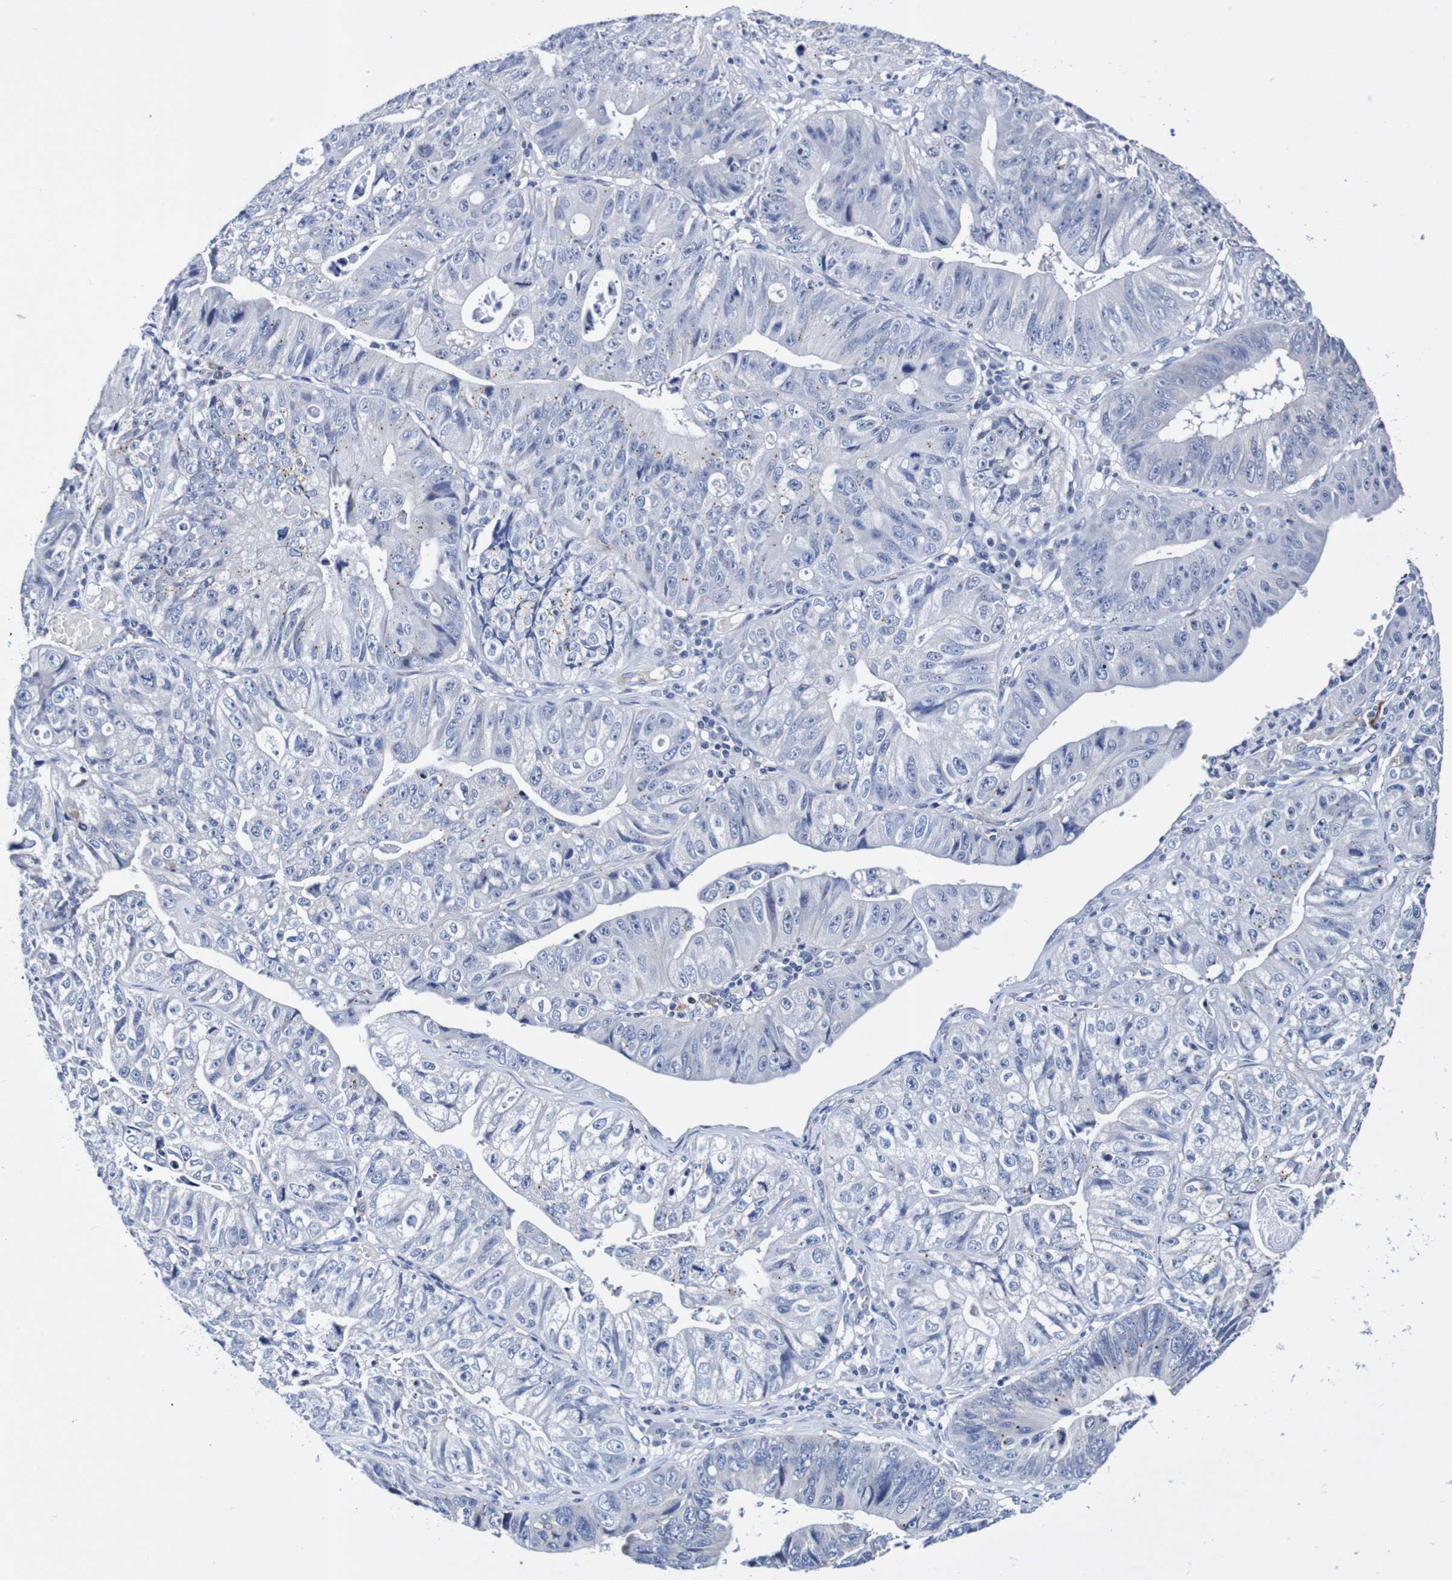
{"staining": {"intensity": "negative", "quantity": "none", "location": "none"}, "tissue": "stomach cancer", "cell_type": "Tumor cells", "image_type": "cancer", "snomed": [{"axis": "morphology", "description": "Adenocarcinoma, NOS"}, {"axis": "topography", "description": "Stomach"}], "caption": "The immunohistochemistry (IHC) micrograph has no significant staining in tumor cells of stomach cancer tissue.", "gene": "SEZ6", "patient": {"sex": "male", "age": 59}}